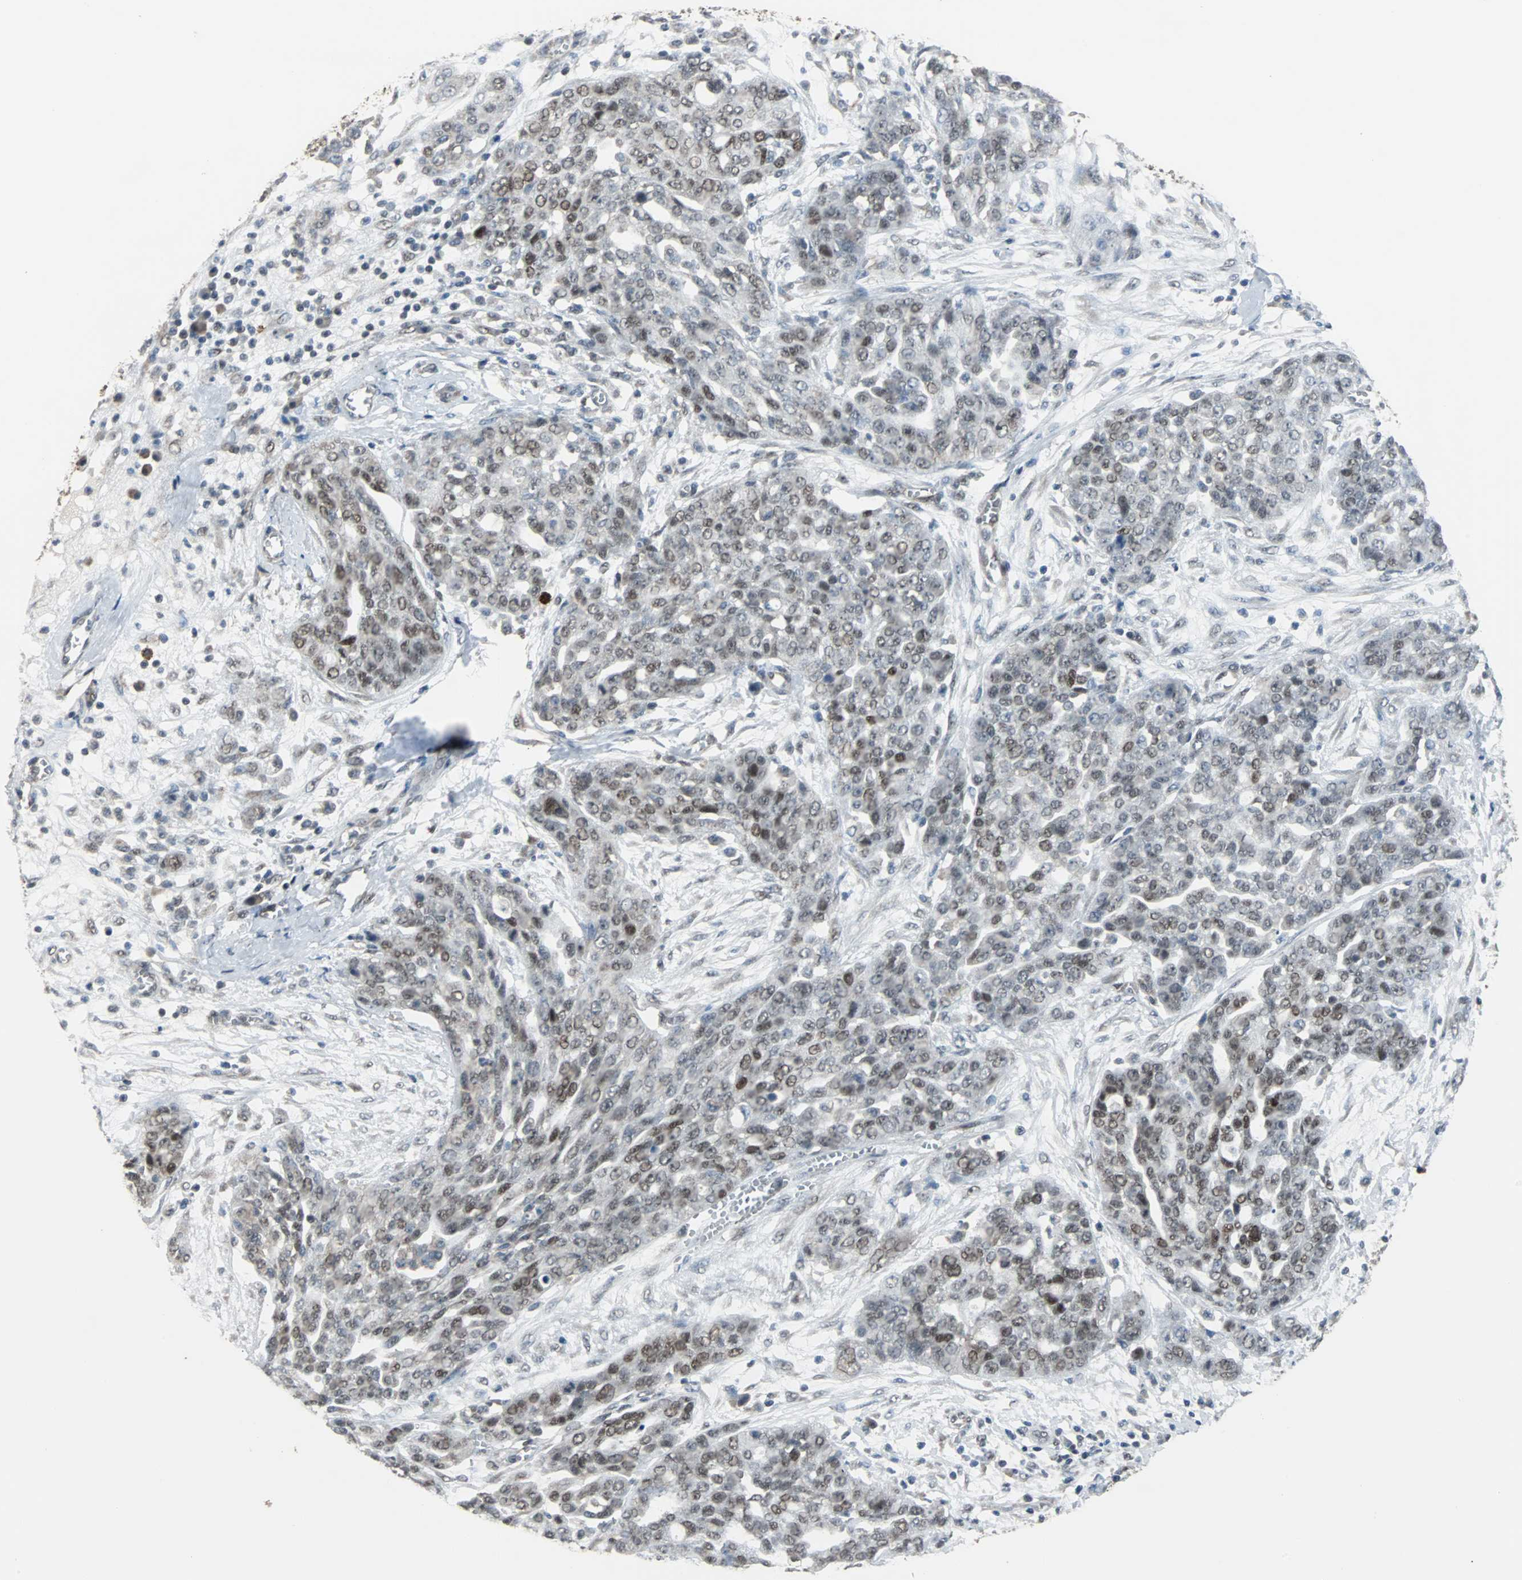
{"staining": {"intensity": "moderate", "quantity": "25%-75%", "location": "nuclear"}, "tissue": "ovarian cancer", "cell_type": "Tumor cells", "image_type": "cancer", "snomed": [{"axis": "morphology", "description": "Cystadenocarcinoma, serous, NOS"}, {"axis": "topography", "description": "Soft tissue"}, {"axis": "topography", "description": "Ovary"}], "caption": "This is a photomicrograph of immunohistochemistry (IHC) staining of ovarian cancer (serous cystadenocarcinoma), which shows moderate positivity in the nuclear of tumor cells.", "gene": "ZHX2", "patient": {"sex": "female", "age": 57}}